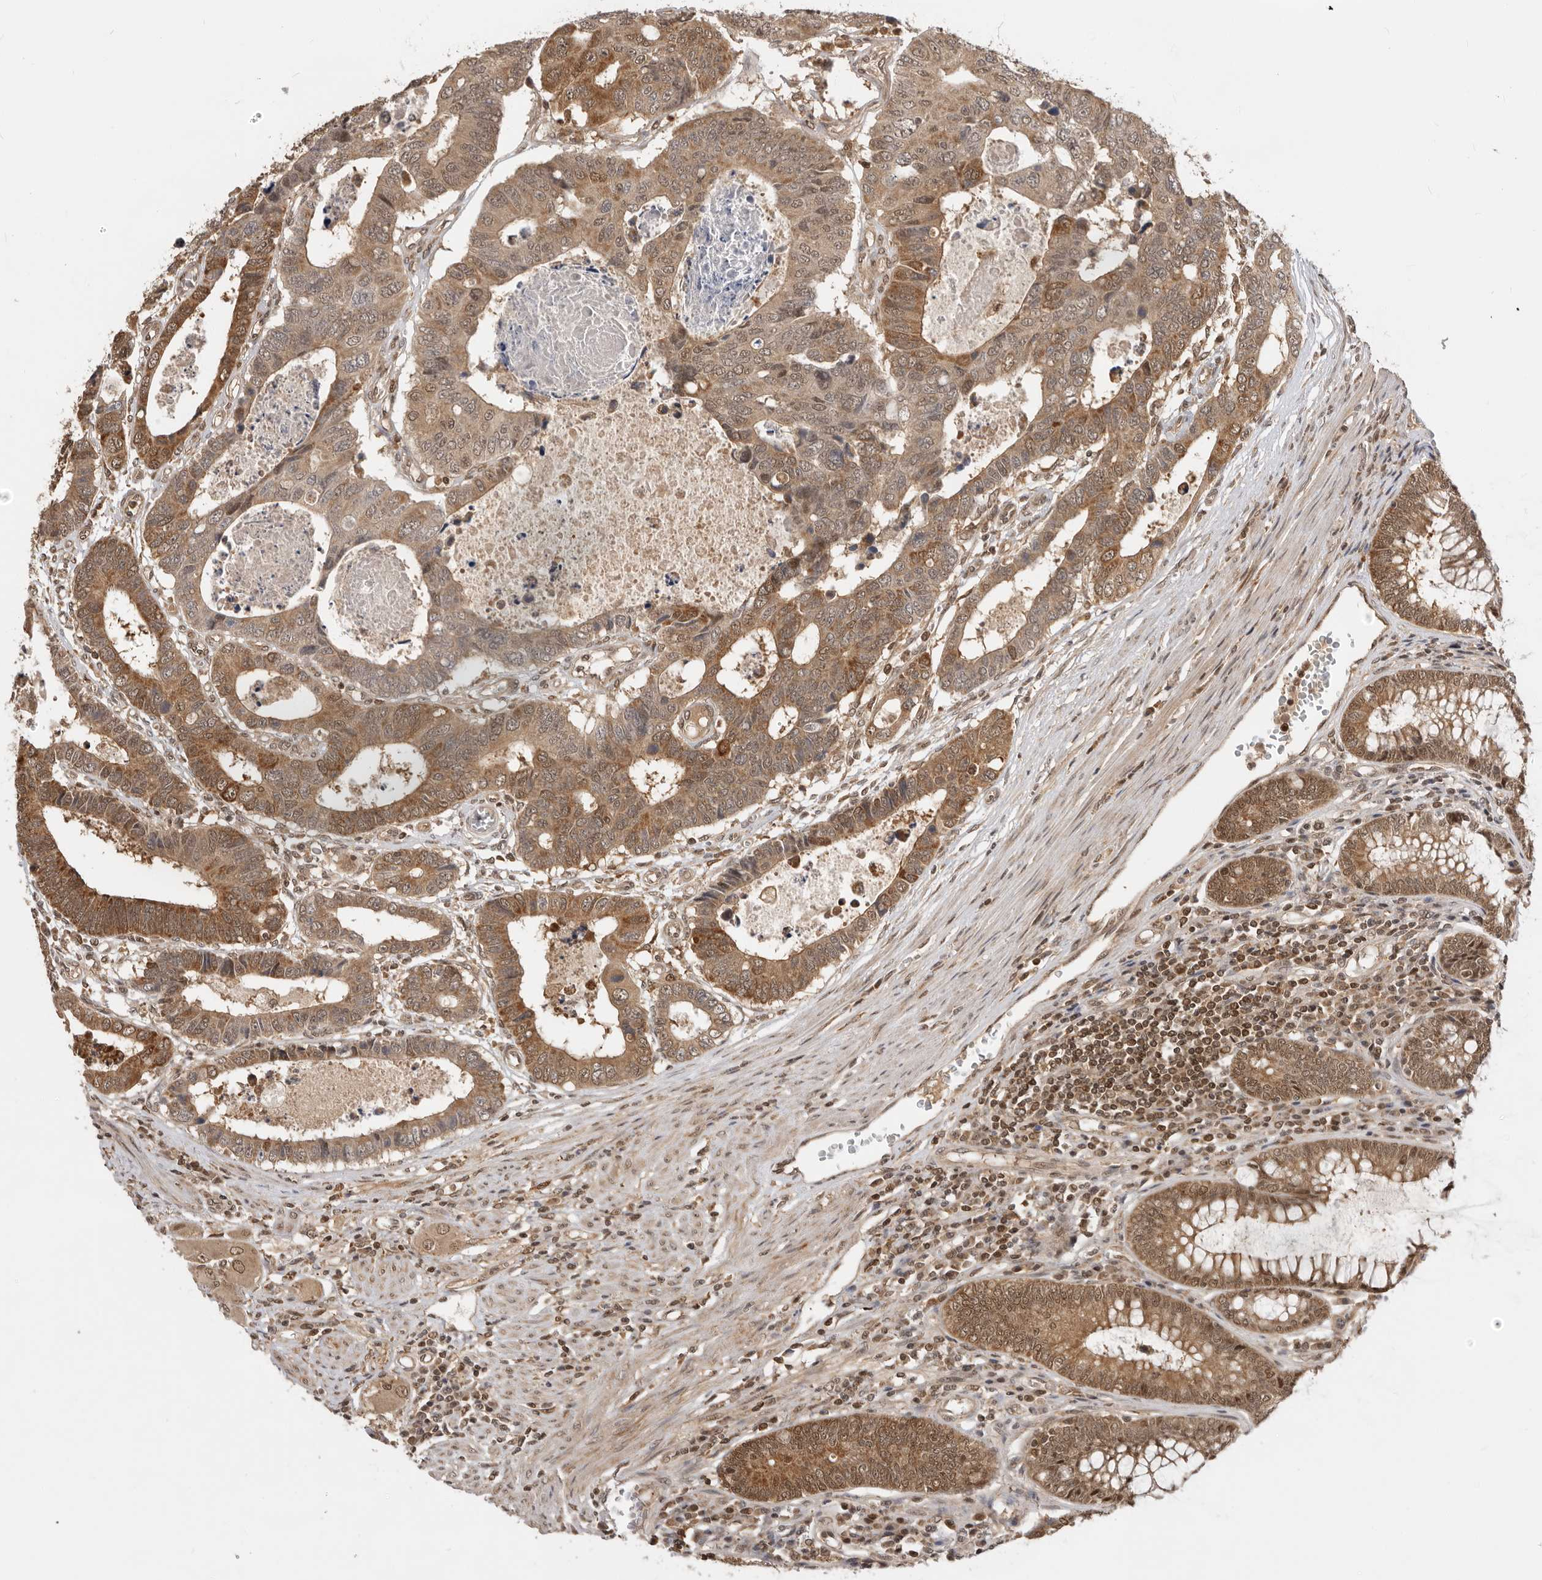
{"staining": {"intensity": "moderate", "quantity": ">75%", "location": "cytoplasmic/membranous"}, "tissue": "colorectal cancer", "cell_type": "Tumor cells", "image_type": "cancer", "snomed": [{"axis": "morphology", "description": "Adenocarcinoma, NOS"}, {"axis": "topography", "description": "Rectum"}], "caption": "Moderate cytoplasmic/membranous positivity is identified in approximately >75% of tumor cells in colorectal adenocarcinoma.", "gene": "ADPRS", "patient": {"sex": "male", "age": 84}}